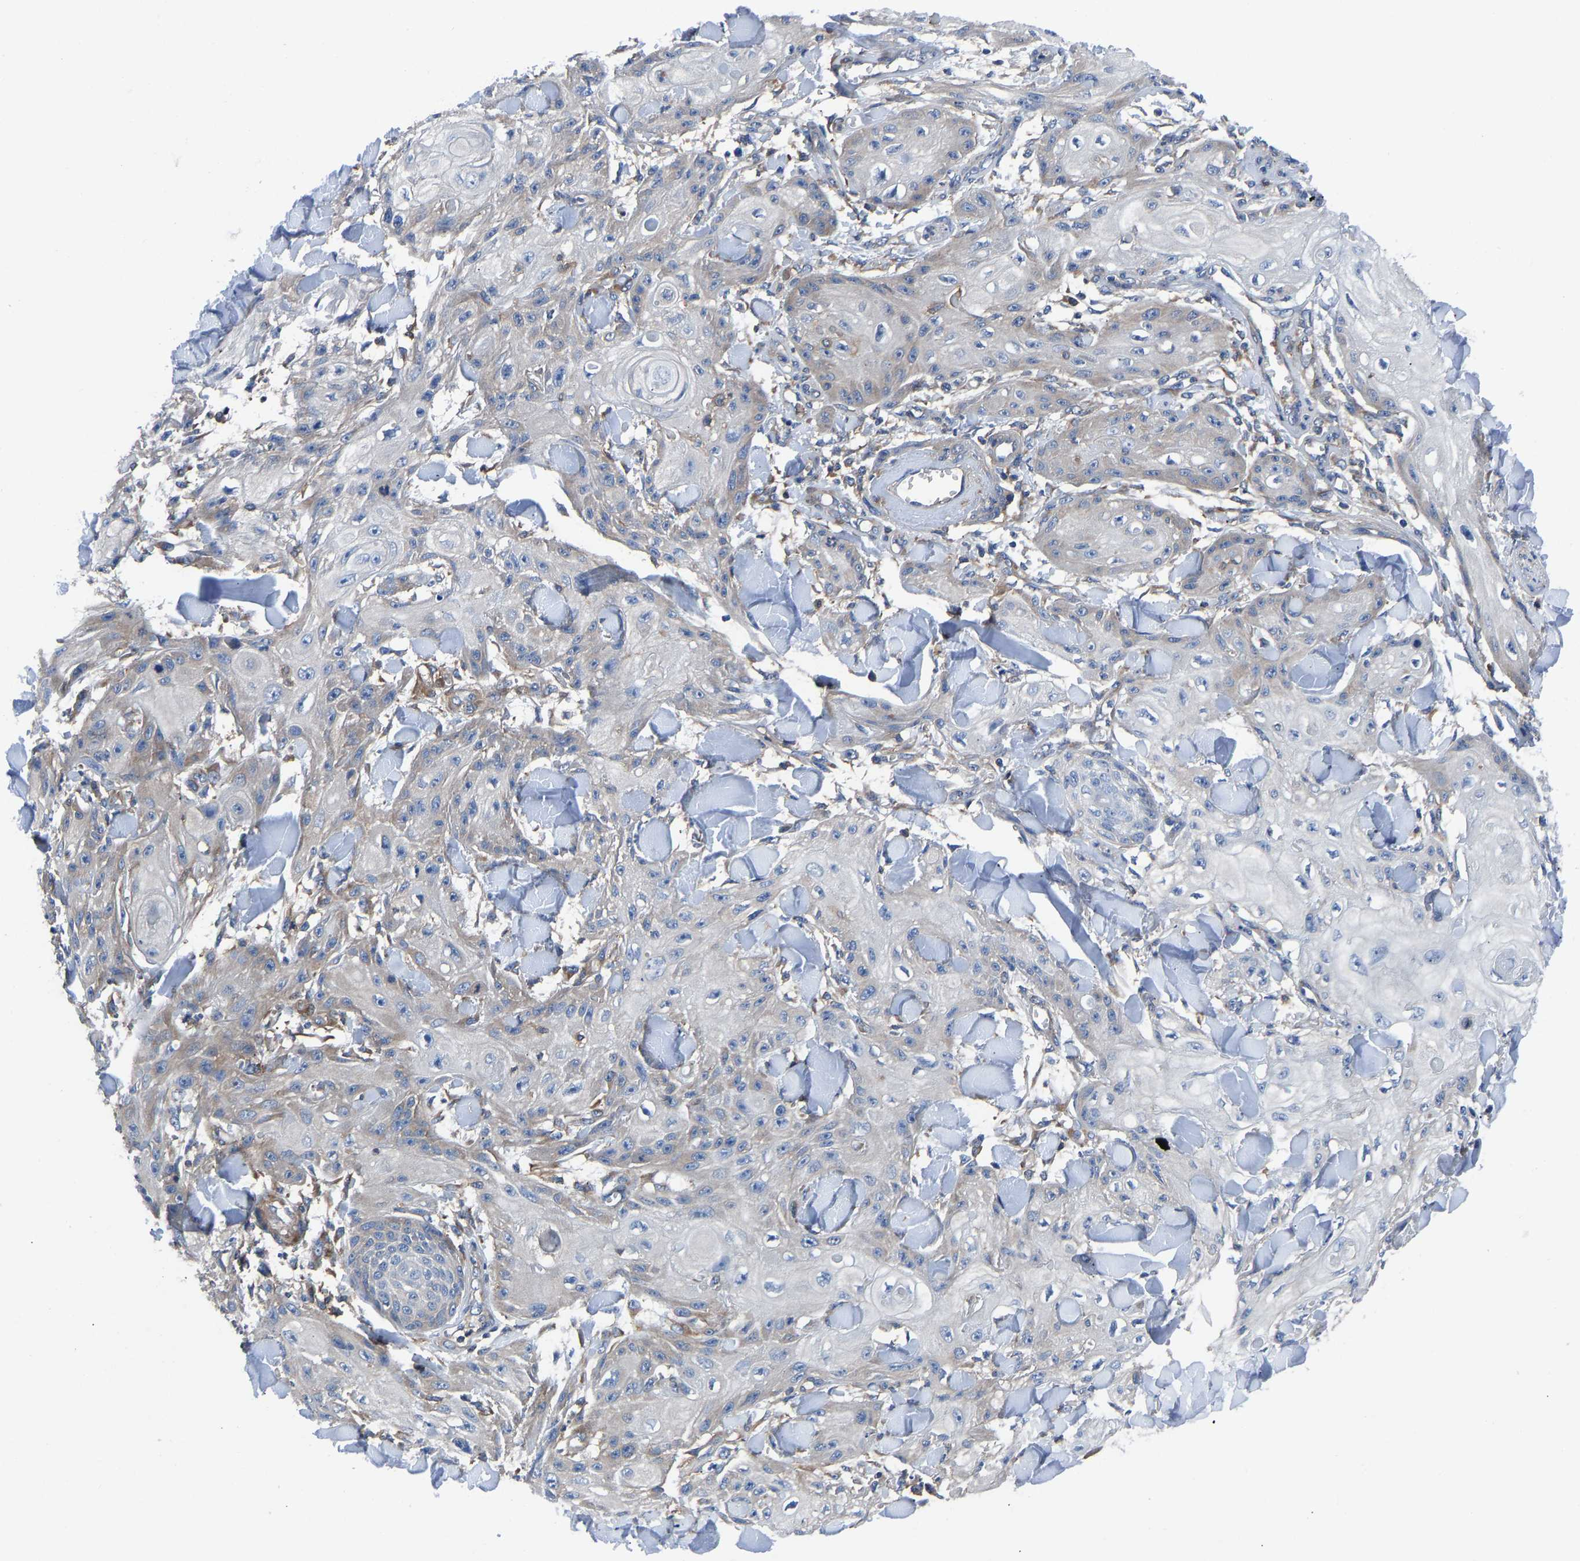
{"staining": {"intensity": "weak", "quantity": "<25%", "location": "cytoplasmic/membranous"}, "tissue": "skin cancer", "cell_type": "Tumor cells", "image_type": "cancer", "snomed": [{"axis": "morphology", "description": "Squamous cell carcinoma, NOS"}, {"axis": "topography", "description": "Skin"}], "caption": "Tumor cells are negative for brown protein staining in squamous cell carcinoma (skin).", "gene": "PRKAR1A", "patient": {"sex": "male", "age": 74}}